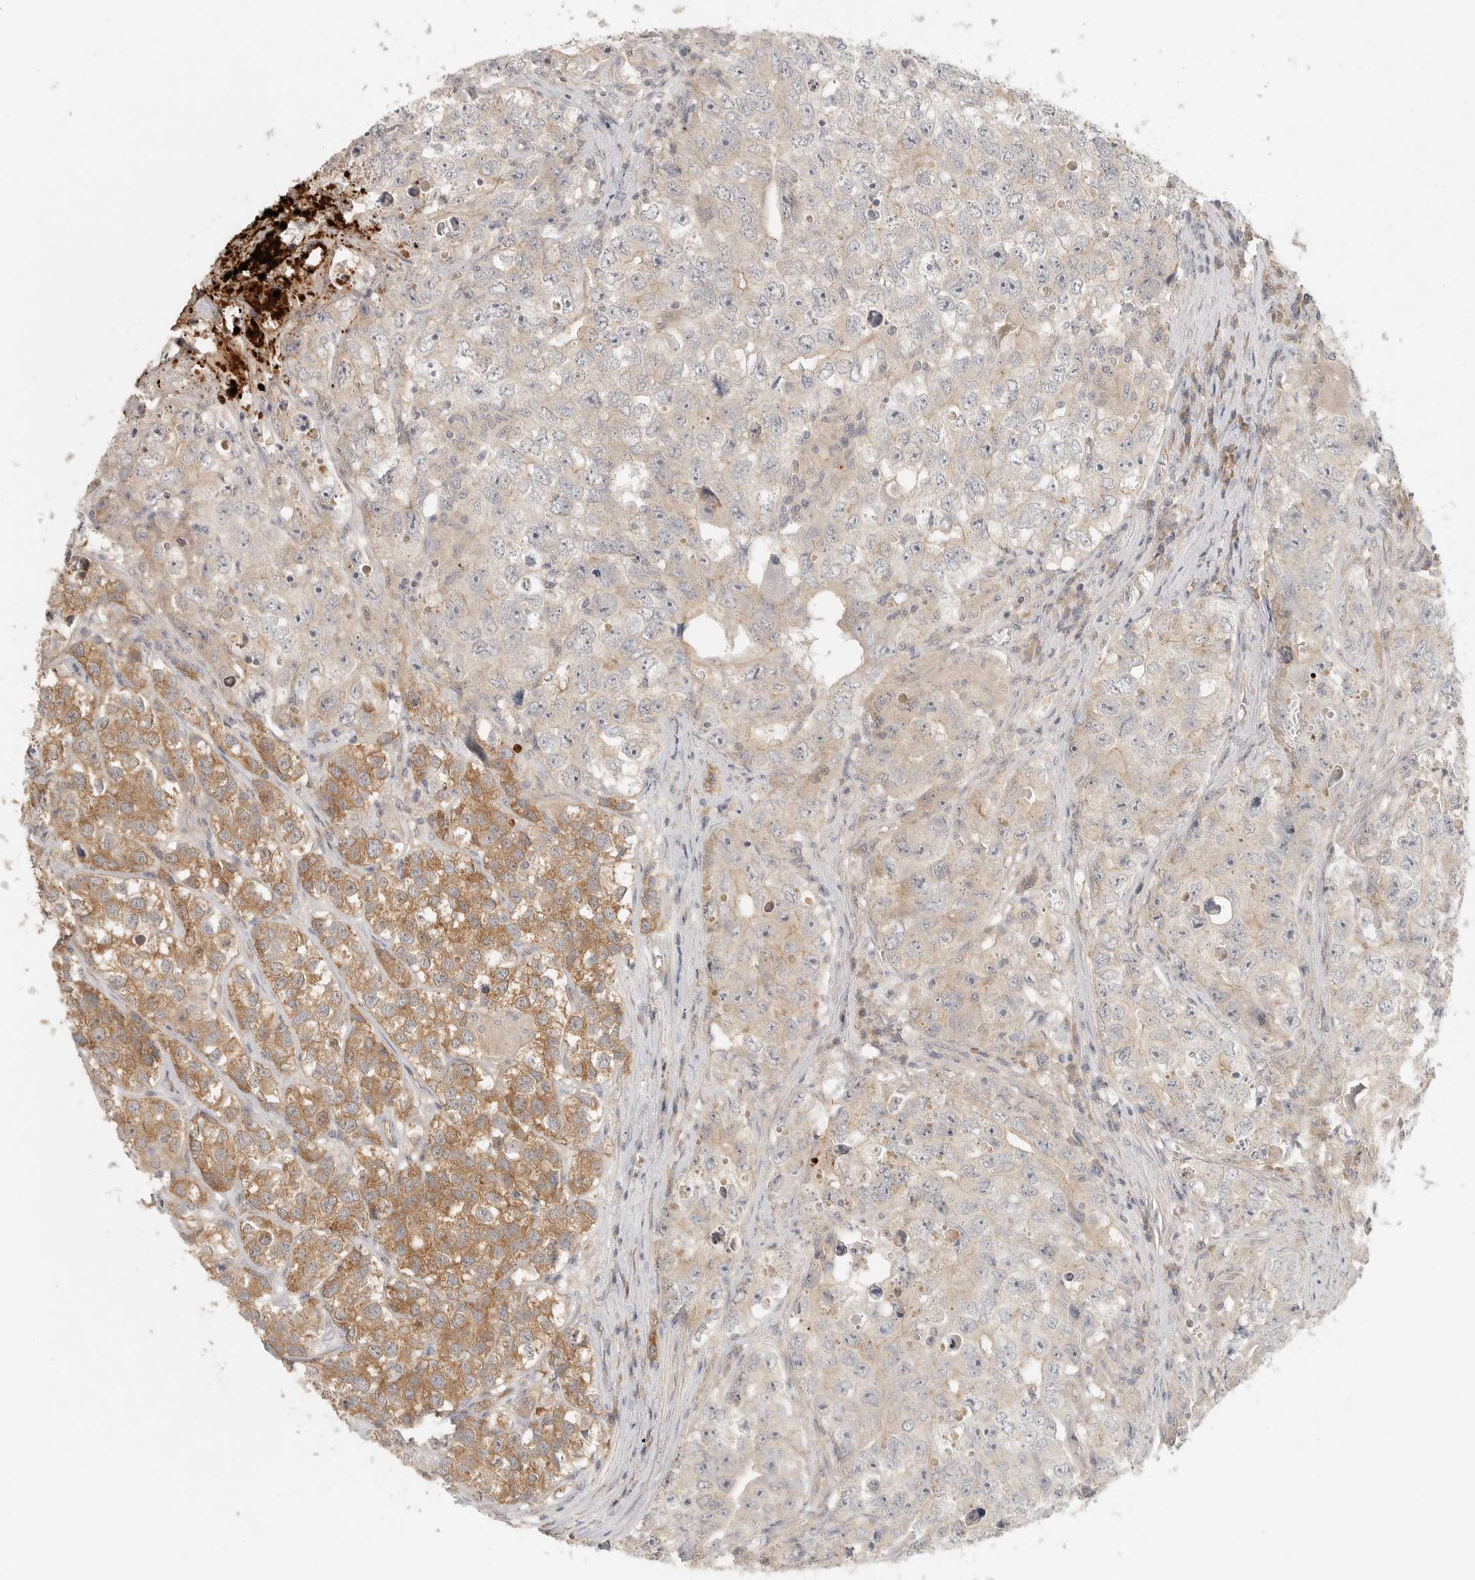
{"staining": {"intensity": "moderate", "quantity": "<25%", "location": "cytoplasmic/membranous"}, "tissue": "testis cancer", "cell_type": "Tumor cells", "image_type": "cancer", "snomed": [{"axis": "morphology", "description": "Seminoma, NOS"}, {"axis": "morphology", "description": "Carcinoma, Embryonal, NOS"}, {"axis": "topography", "description": "Testis"}], "caption": "Immunohistochemical staining of embryonal carcinoma (testis) reveals low levels of moderate cytoplasmic/membranous protein staining in about <25% of tumor cells. (brown staining indicates protein expression, while blue staining denotes nuclei).", "gene": "HDAC6", "patient": {"sex": "male", "age": 43}}